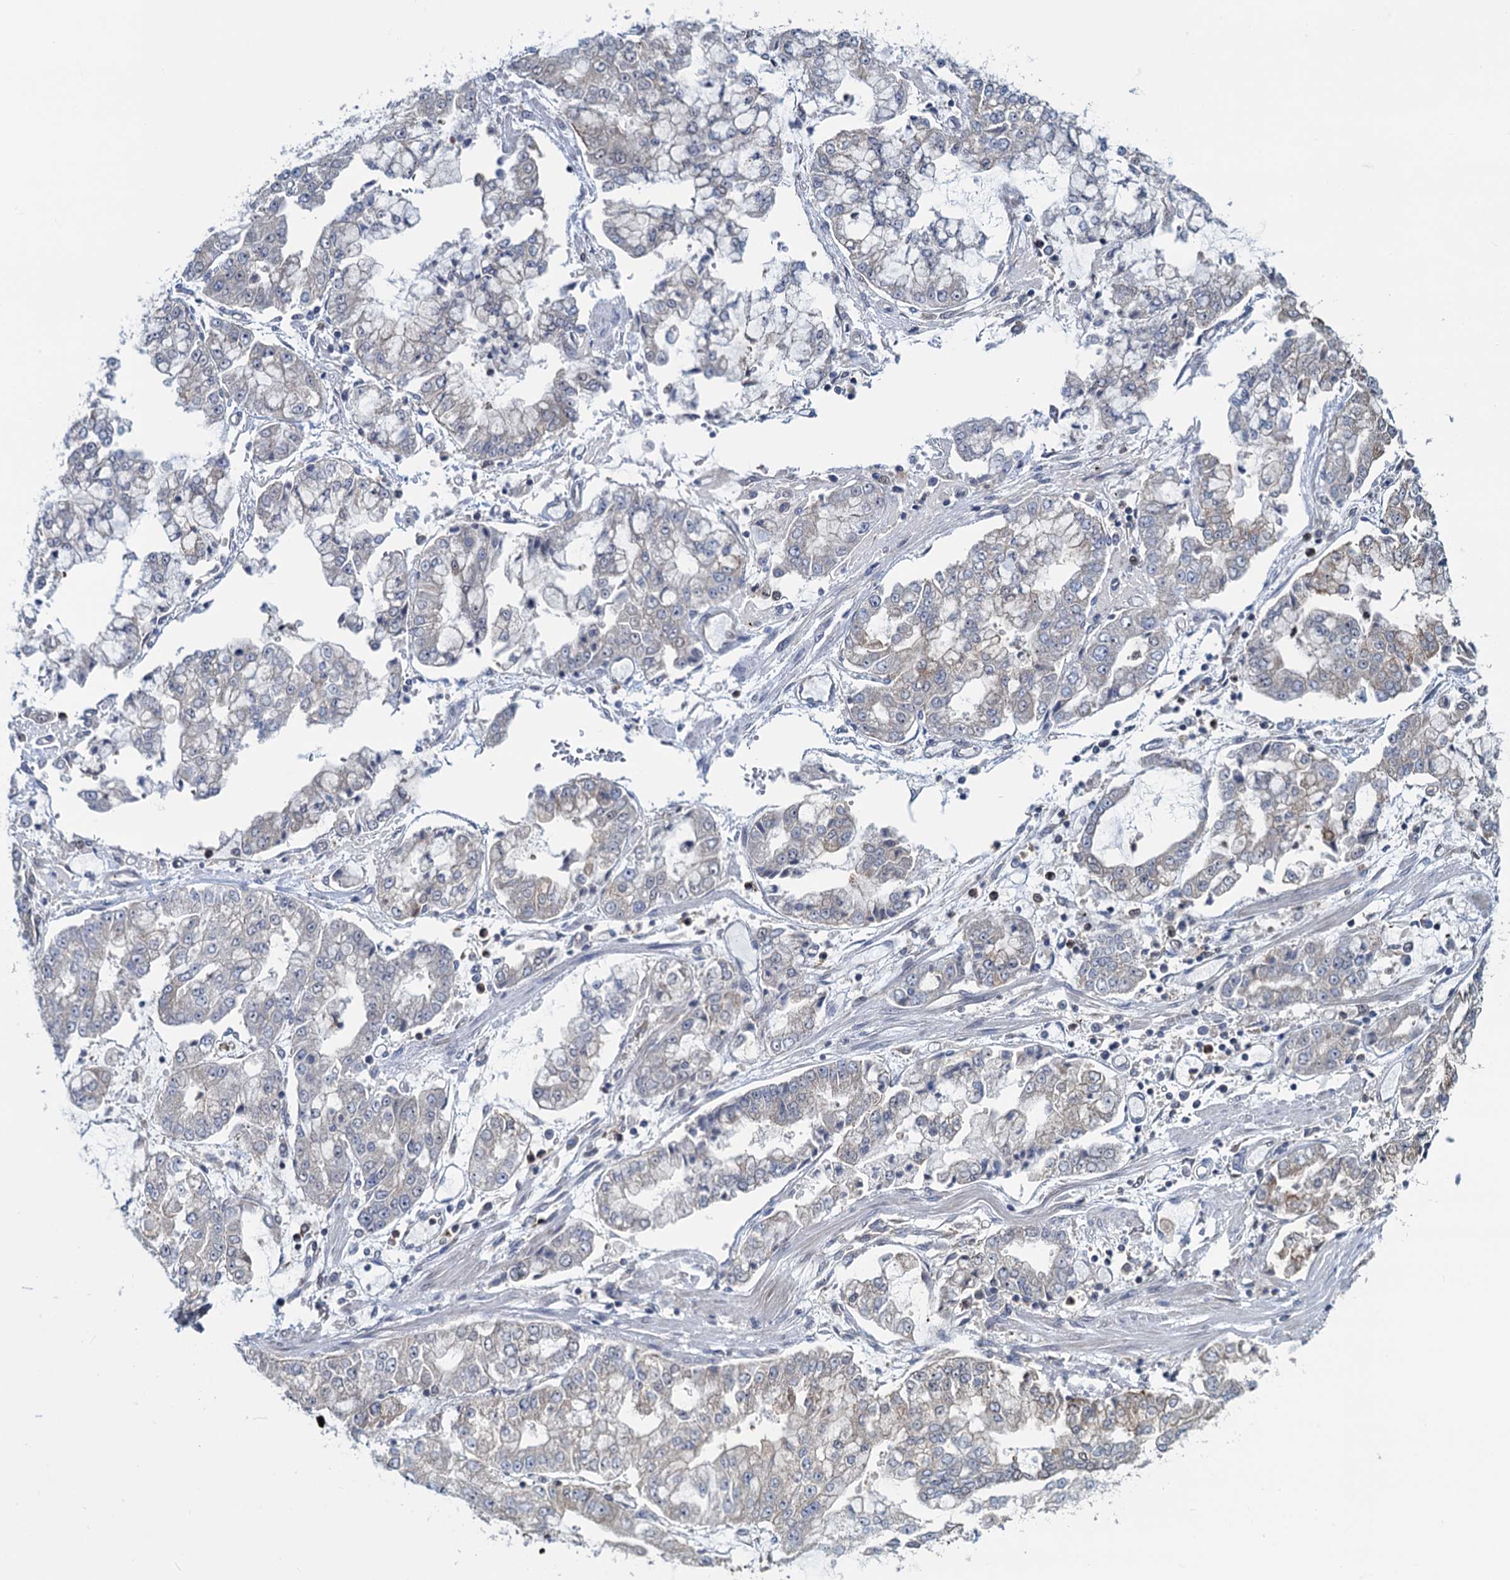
{"staining": {"intensity": "weak", "quantity": "<25%", "location": "cytoplasmic/membranous"}, "tissue": "stomach cancer", "cell_type": "Tumor cells", "image_type": "cancer", "snomed": [{"axis": "morphology", "description": "Adenocarcinoma, NOS"}, {"axis": "topography", "description": "Stomach"}], "caption": "There is no significant positivity in tumor cells of stomach cancer.", "gene": "RNF125", "patient": {"sex": "male", "age": 76}}